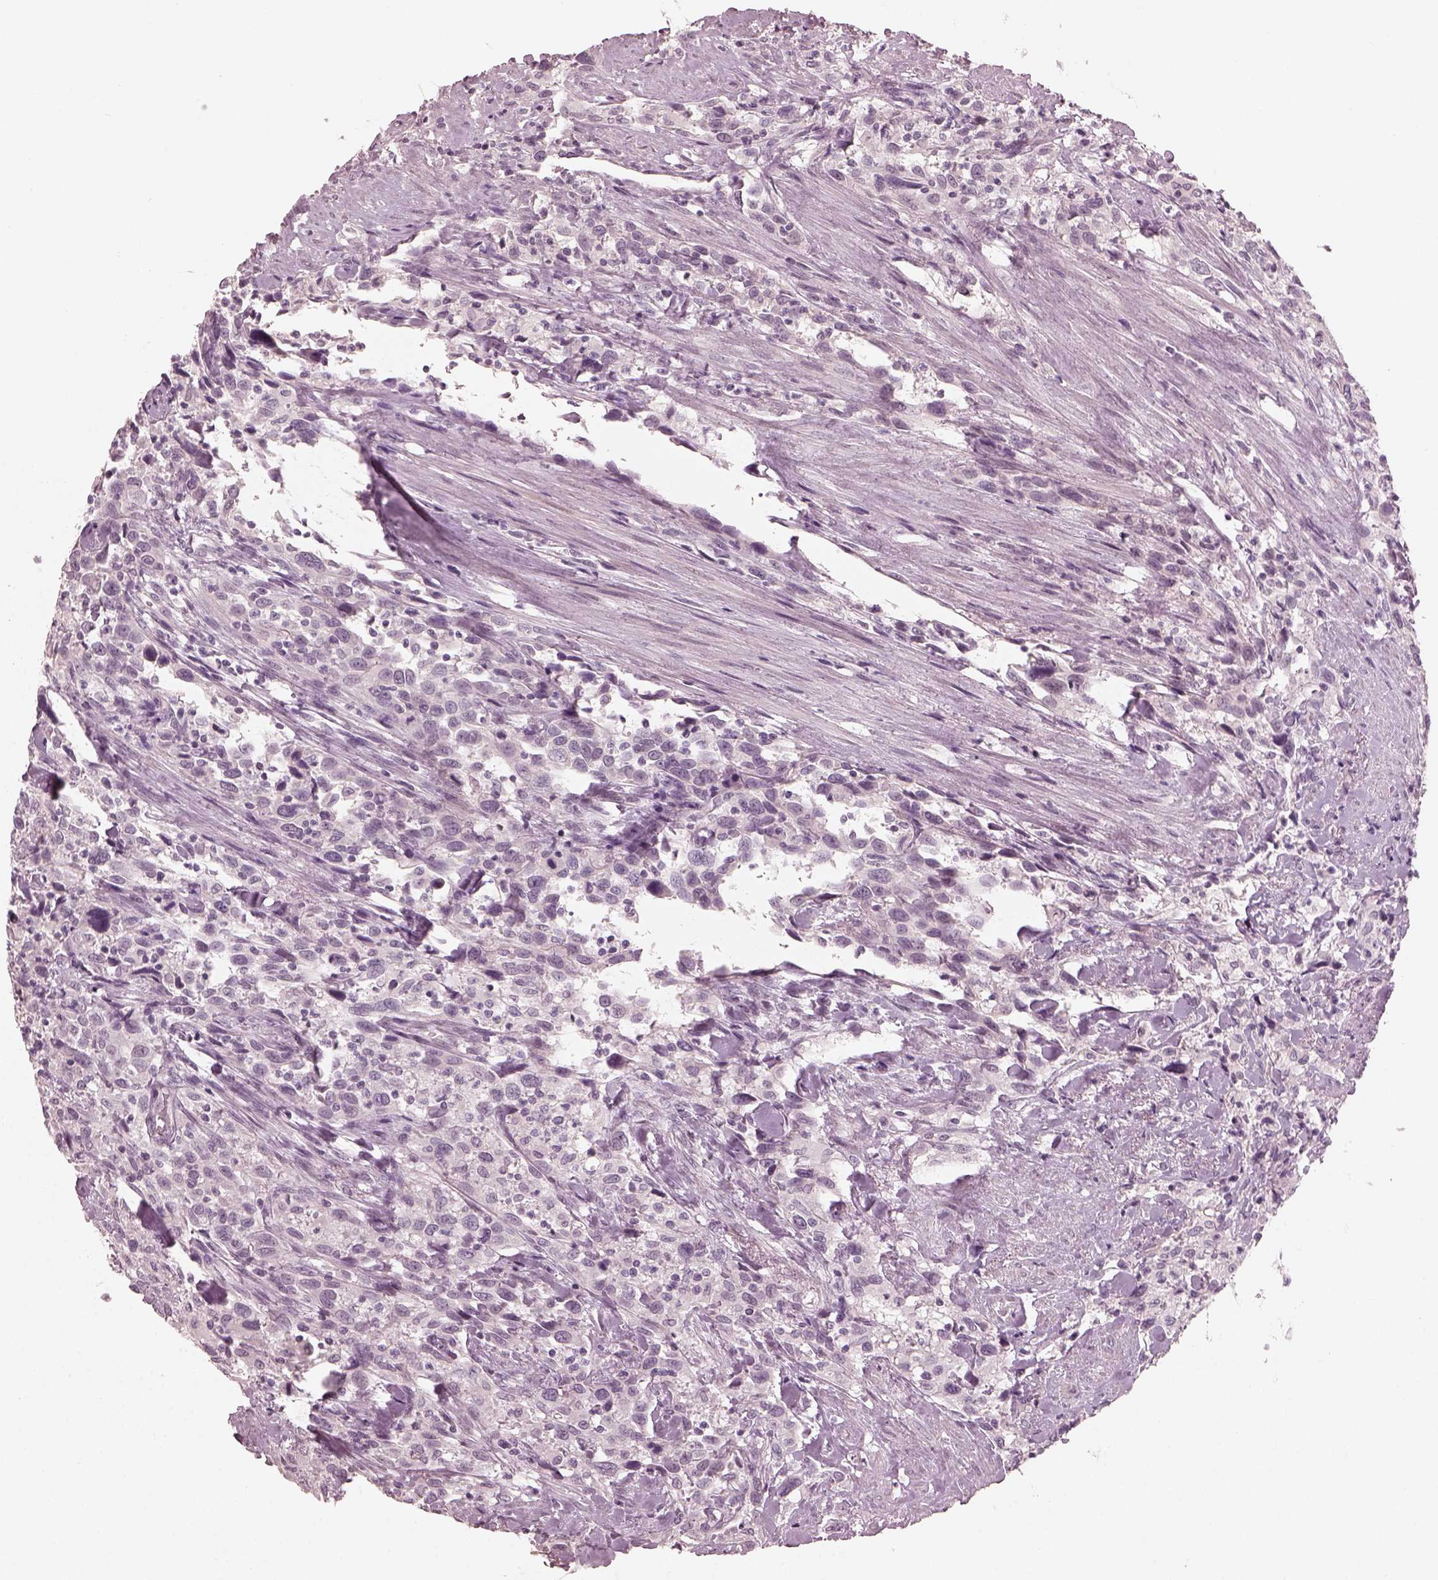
{"staining": {"intensity": "negative", "quantity": "none", "location": "none"}, "tissue": "urothelial cancer", "cell_type": "Tumor cells", "image_type": "cancer", "snomed": [{"axis": "morphology", "description": "Urothelial carcinoma, NOS"}, {"axis": "morphology", "description": "Urothelial carcinoma, High grade"}, {"axis": "topography", "description": "Urinary bladder"}], "caption": "Immunohistochemical staining of urothelial cancer reveals no significant expression in tumor cells. (DAB (3,3'-diaminobenzidine) immunohistochemistry (IHC) with hematoxylin counter stain).", "gene": "OPTC", "patient": {"sex": "female", "age": 64}}